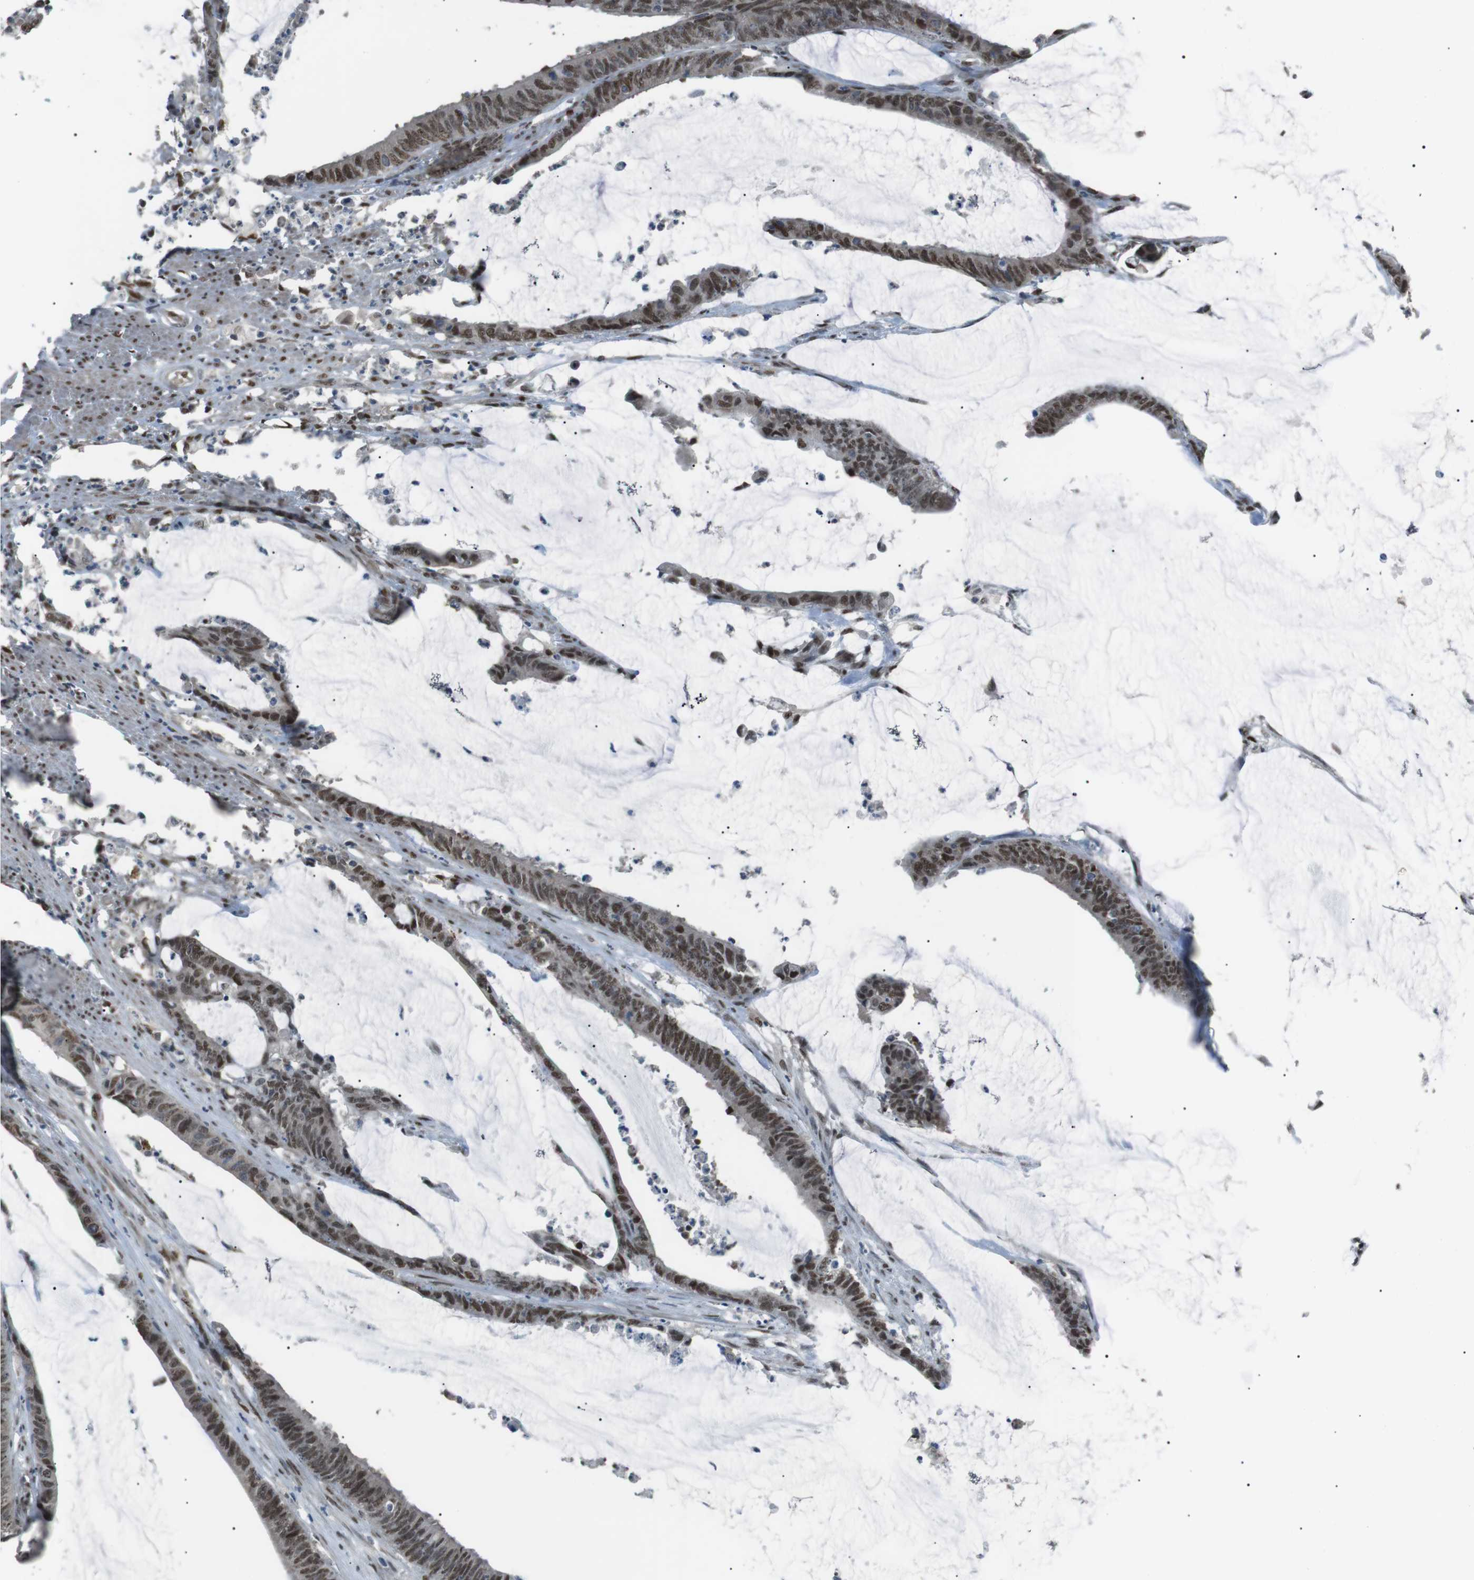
{"staining": {"intensity": "moderate", "quantity": ">75%", "location": "nuclear"}, "tissue": "colorectal cancer", "cell_type": "Tumor cells", "image_type": "cancer", "snomed": [{"axis": "morphology", "description": "Adenocarcinoma, NOS"}, {"axis": "topography", "description": "Rectum"}], "caption": "Protein analysis of colorectal adenocarcinoma tissue exhibits moderate nuclear staining in about >75% of tumor cells.", "gene": "SRPK2", "patient": {"sex": "female", "age": 66}}